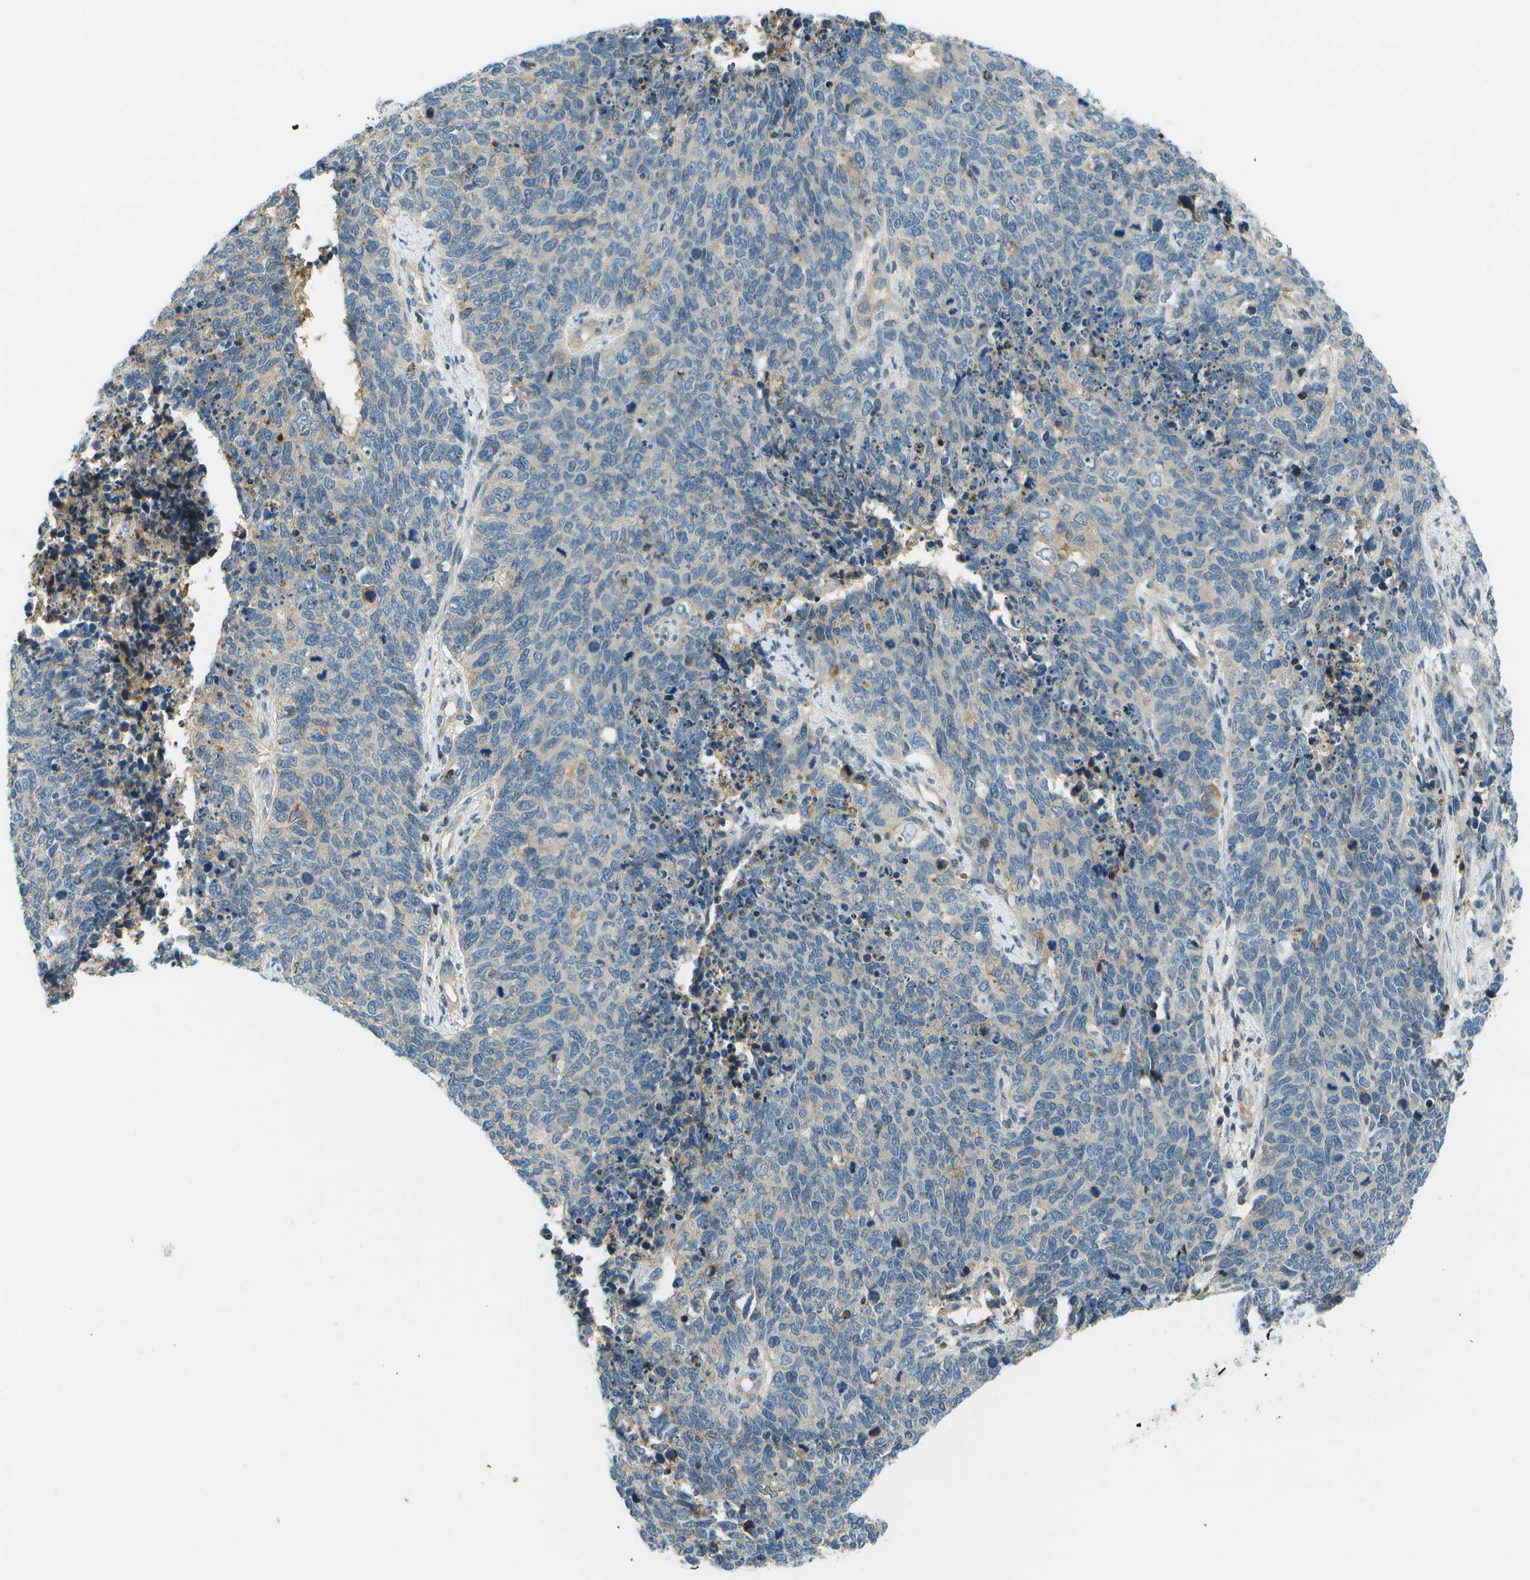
{"staining": {"intensity": "weak", "quantity": "<25%", "location": "cytoplasmic/membranous"}, "tissue": "cervical cancer", "cell_type": "Tumor cells", "image_type": "cancer", "snomed": [{"axis": "morphology", "description": "Squamous cell carcinoma, NOS"}, {"axis": "topography", "description": "Cervix"}], "caption": "Protein analysis of cervical squamous cell carcinoma exhibits no significant expression in tumor cells. (DAB (3,3'-diaminobenzidine) immunohistochemistry (IHC) with hematoxylin counter stain).", "gene": "LRRC66", "patient": {"sex": "female", "age": 63}}